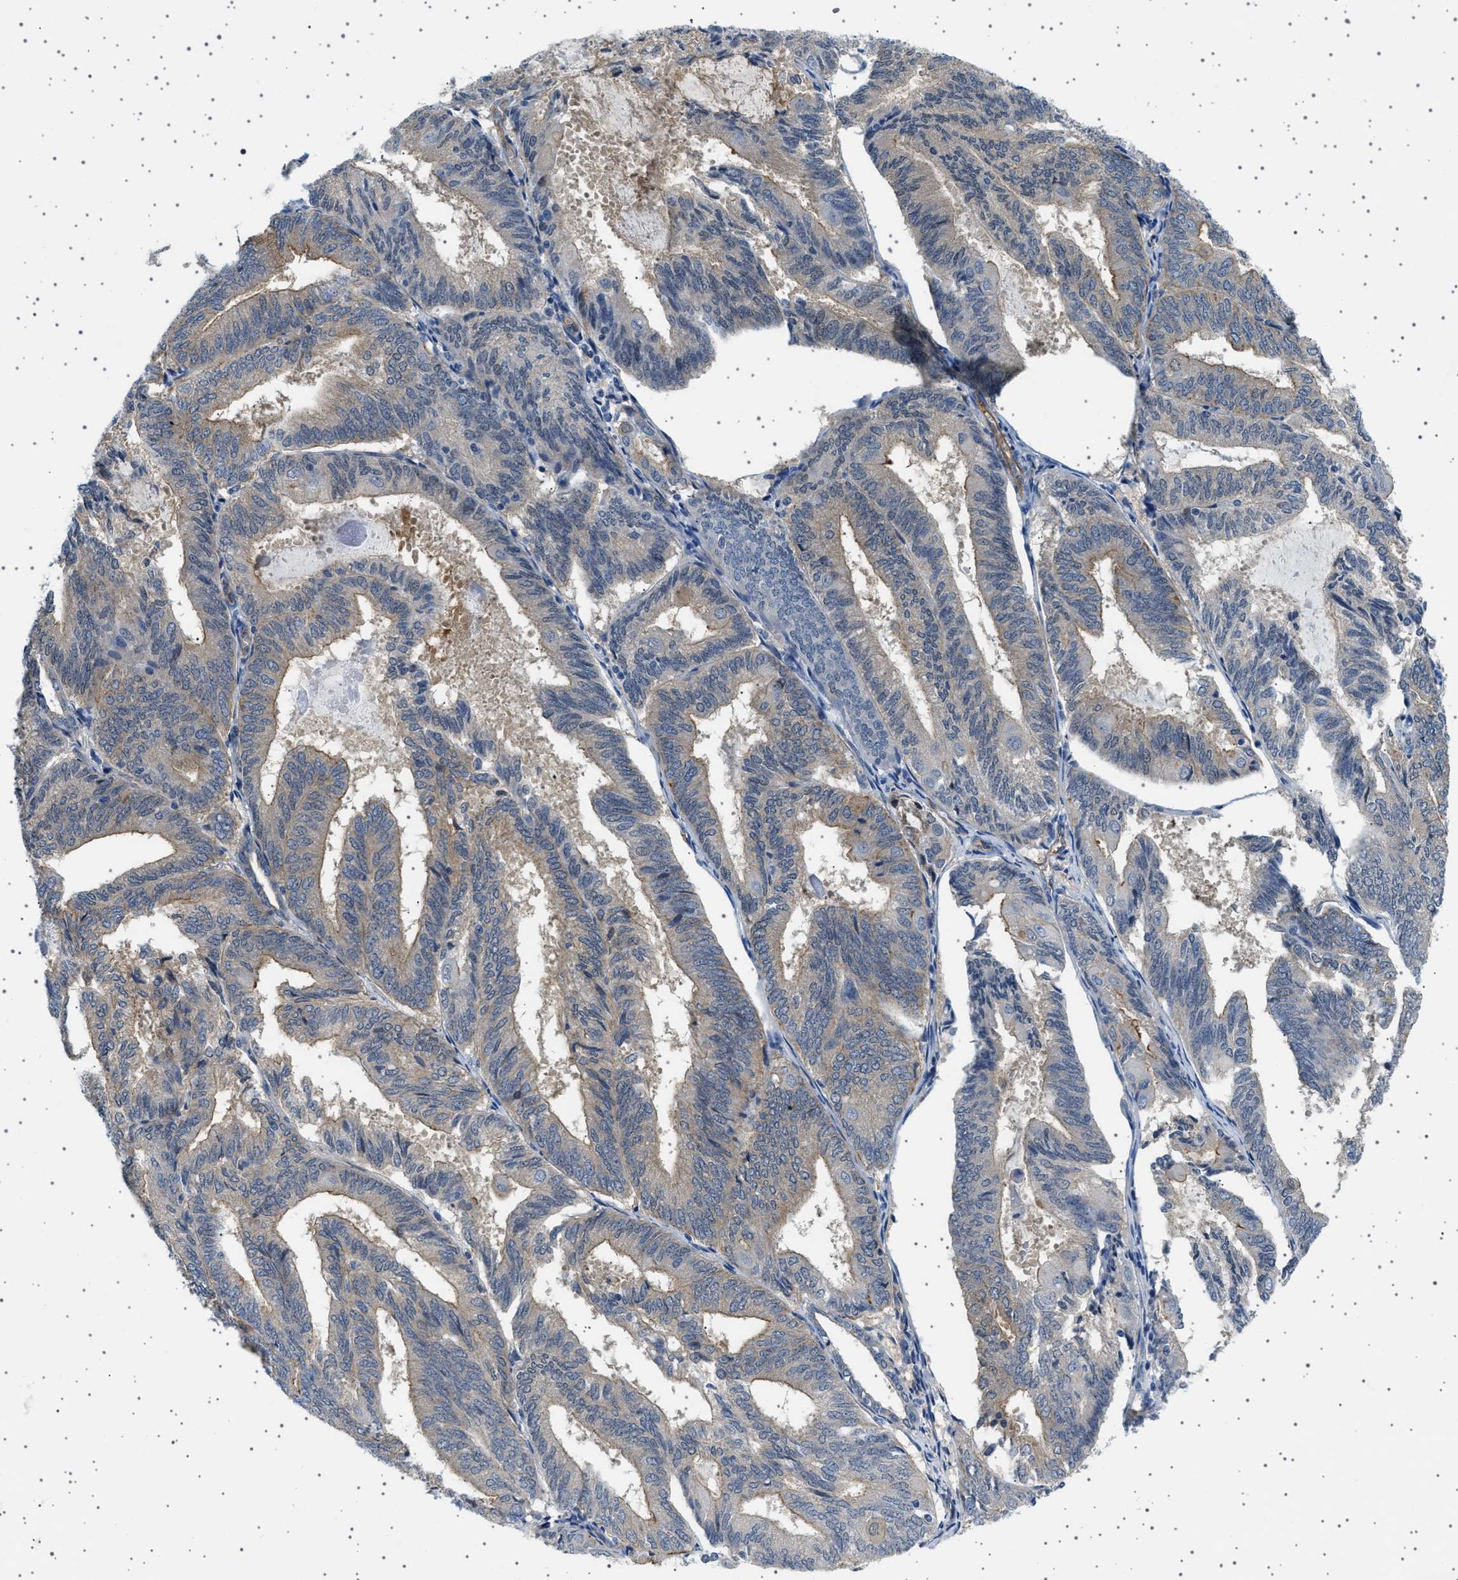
{"staining": {"intensity": "moderate", "quantity": "25%-75%", "location": "cytoplasmic/membranous"}, "tissue": "endometrial cancer", "cell_type": "Tumor cells", "image_type": "cancer", "snomed": [{"axis": "morphology", "description": "Adenocarcinoma, NOS"}, {"axis": "topography", "description": "Endometrium"}], "caption": "An immunohistochemistry micrograph of neoplastic tissue is shown. Protein staining in brown shows moderate cytoplasmic/membranous positivity in endometrial adenocarcinoma within tumor cells. Nuclei are stained in blue.", "gene": "PLPP6", "patient": {"sex": "female", "age": 81}}